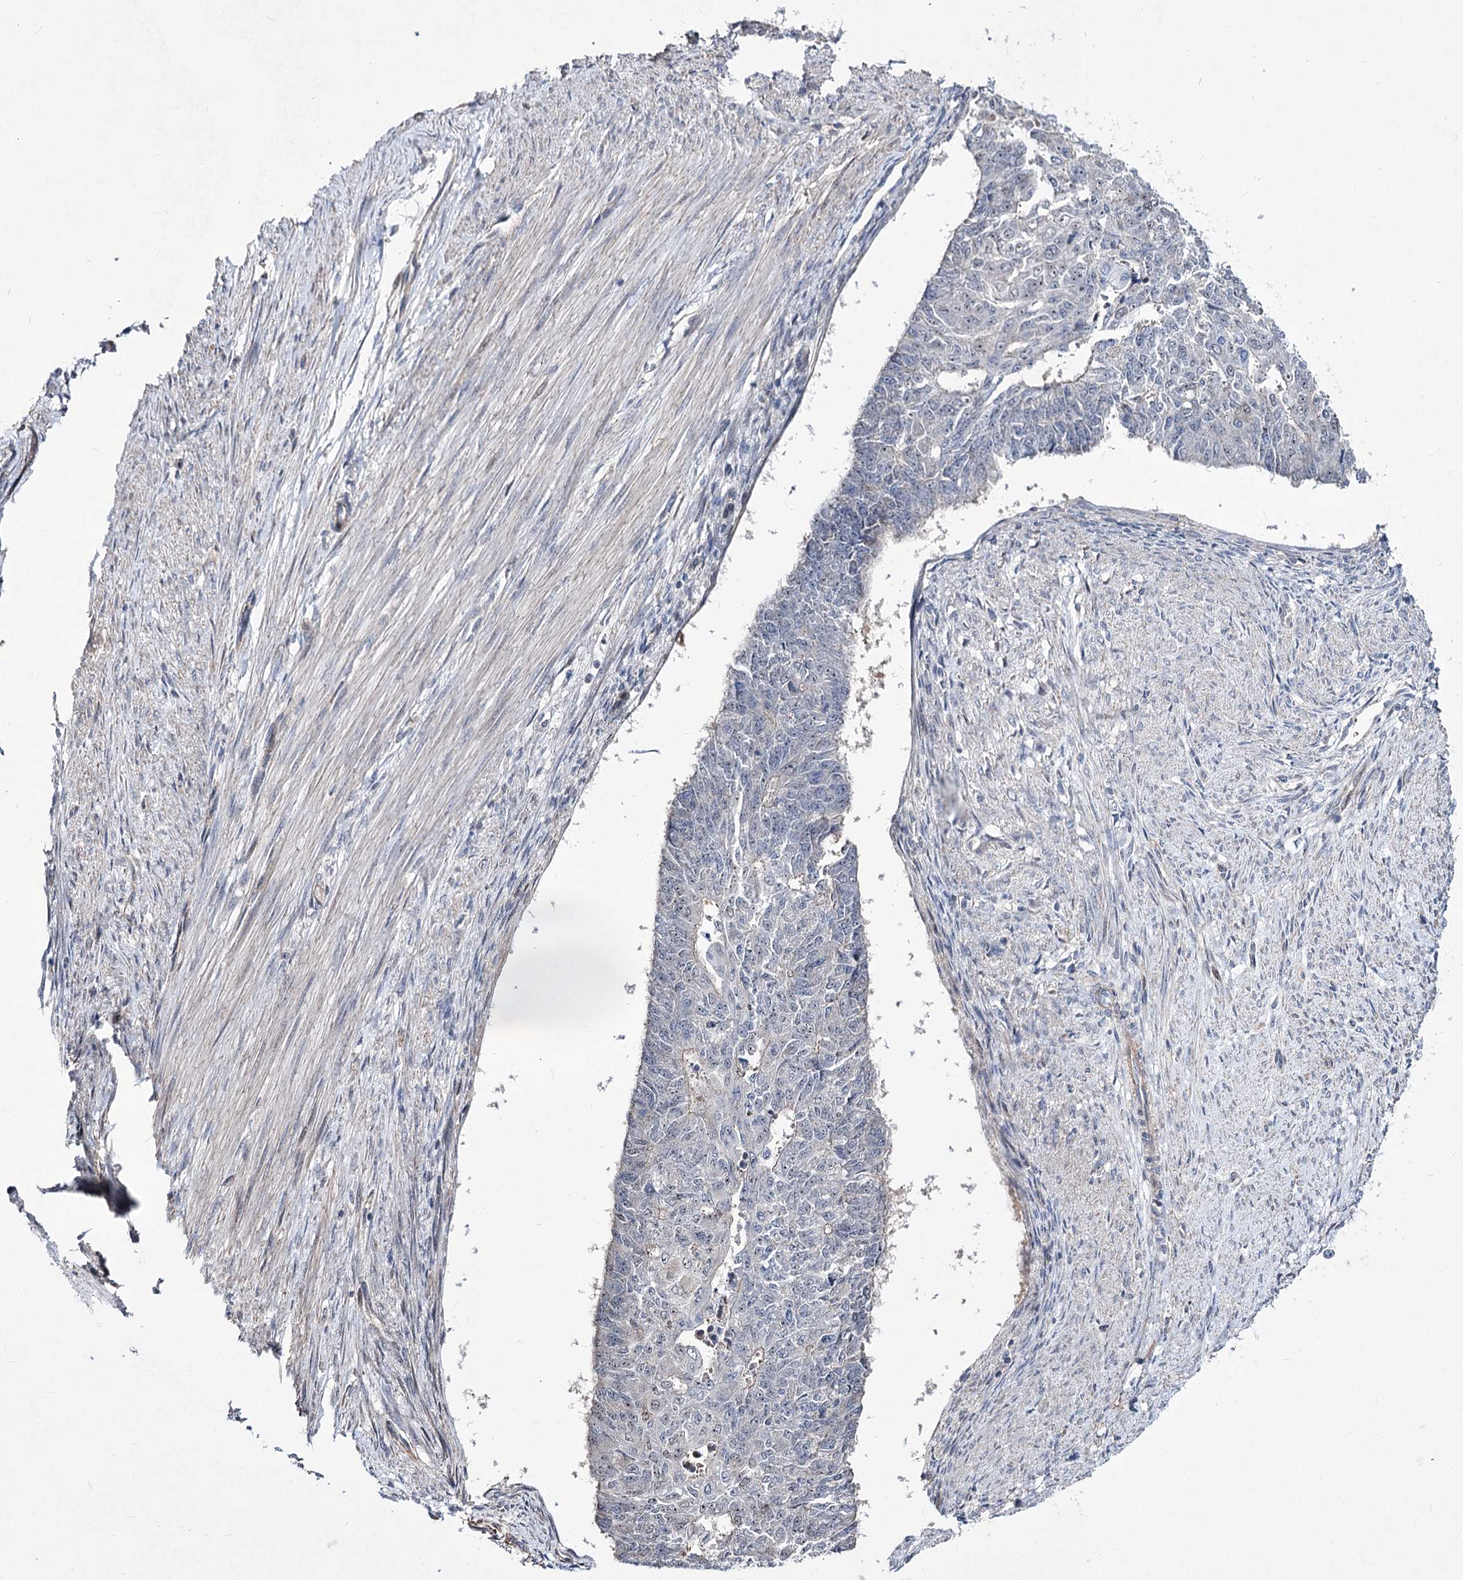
{"staining": {"intensity": "negative", "quantity": "none", "location": "none"}, "tissue": "endometrial cancer", "cell_type": "Tumor cells", "image_type": "cancer", "snomed": [{"axis": "morphology", "description": "Adenocarcinoma, NOS"}, {"axis": "topography", "description": "Endometrium"}], "caption": "Tumor cells show no significant protein staining in endometrial cancer (adenocarcinoma).", "gene": "CHMP7", "patient": {"sex": "female", "age": 32}}